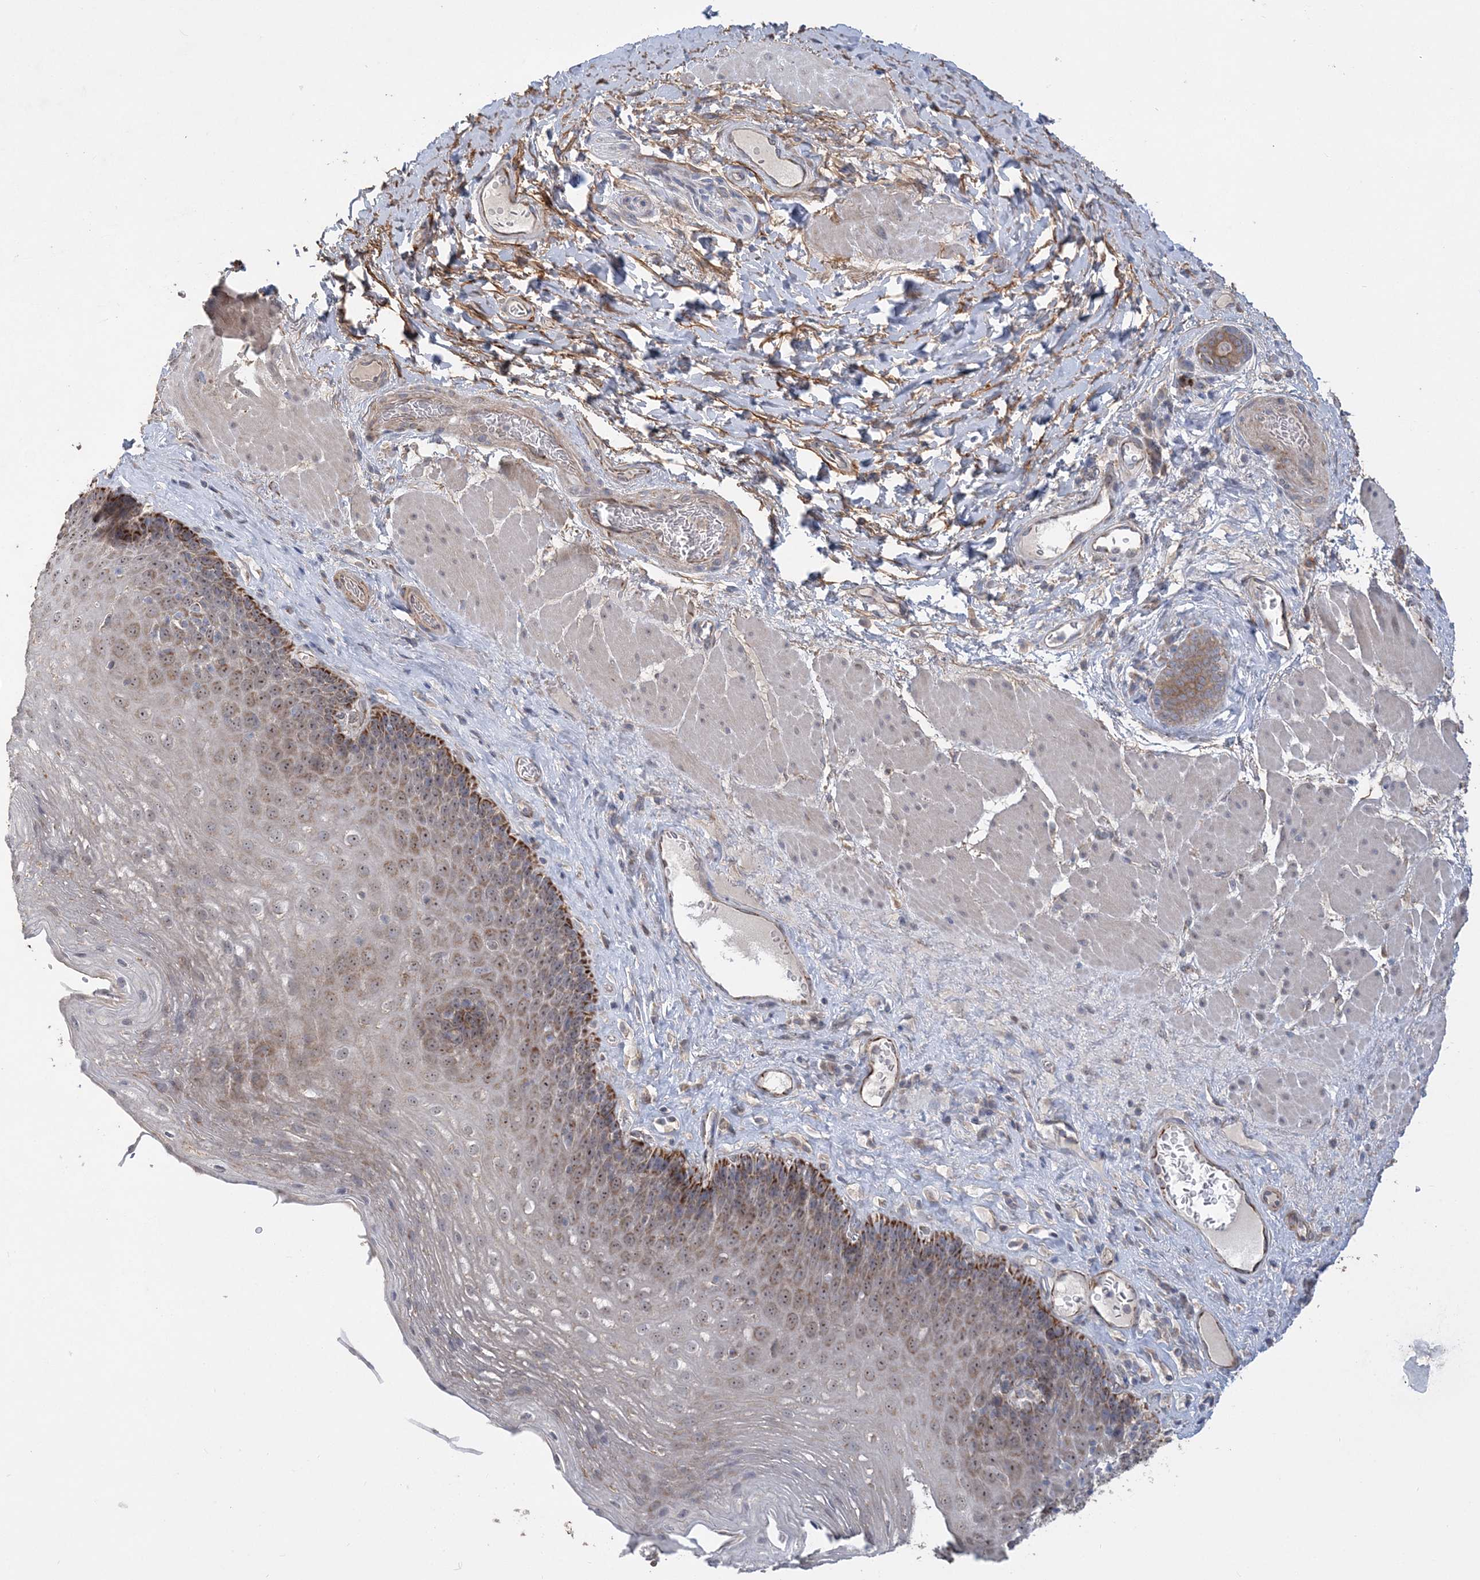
{"staining": {"intensity": "moderate", "quantity": ">75%", "location": "cytoplasmic/membranous,nuclear"}, "tissue": "esophagus", "cell_type": "Squamous epithelial cells", "image_type": "normal", "snomed": [{"axis": "morphology", "description": "Normal tissue, NOS"}, {"axis": "topography", "description": "Esophagus"}], "caption": "Esophagus stained with immunohistochemistry exhibits moderate cytoplasmic/membranous,nuclear staining in about >75% of squamous epithelial cells. The protein is shown in brown color, while the nuclei are stained blue.", "gene": "FEZ2", "patient": {"sex": "female", "age": 66}}